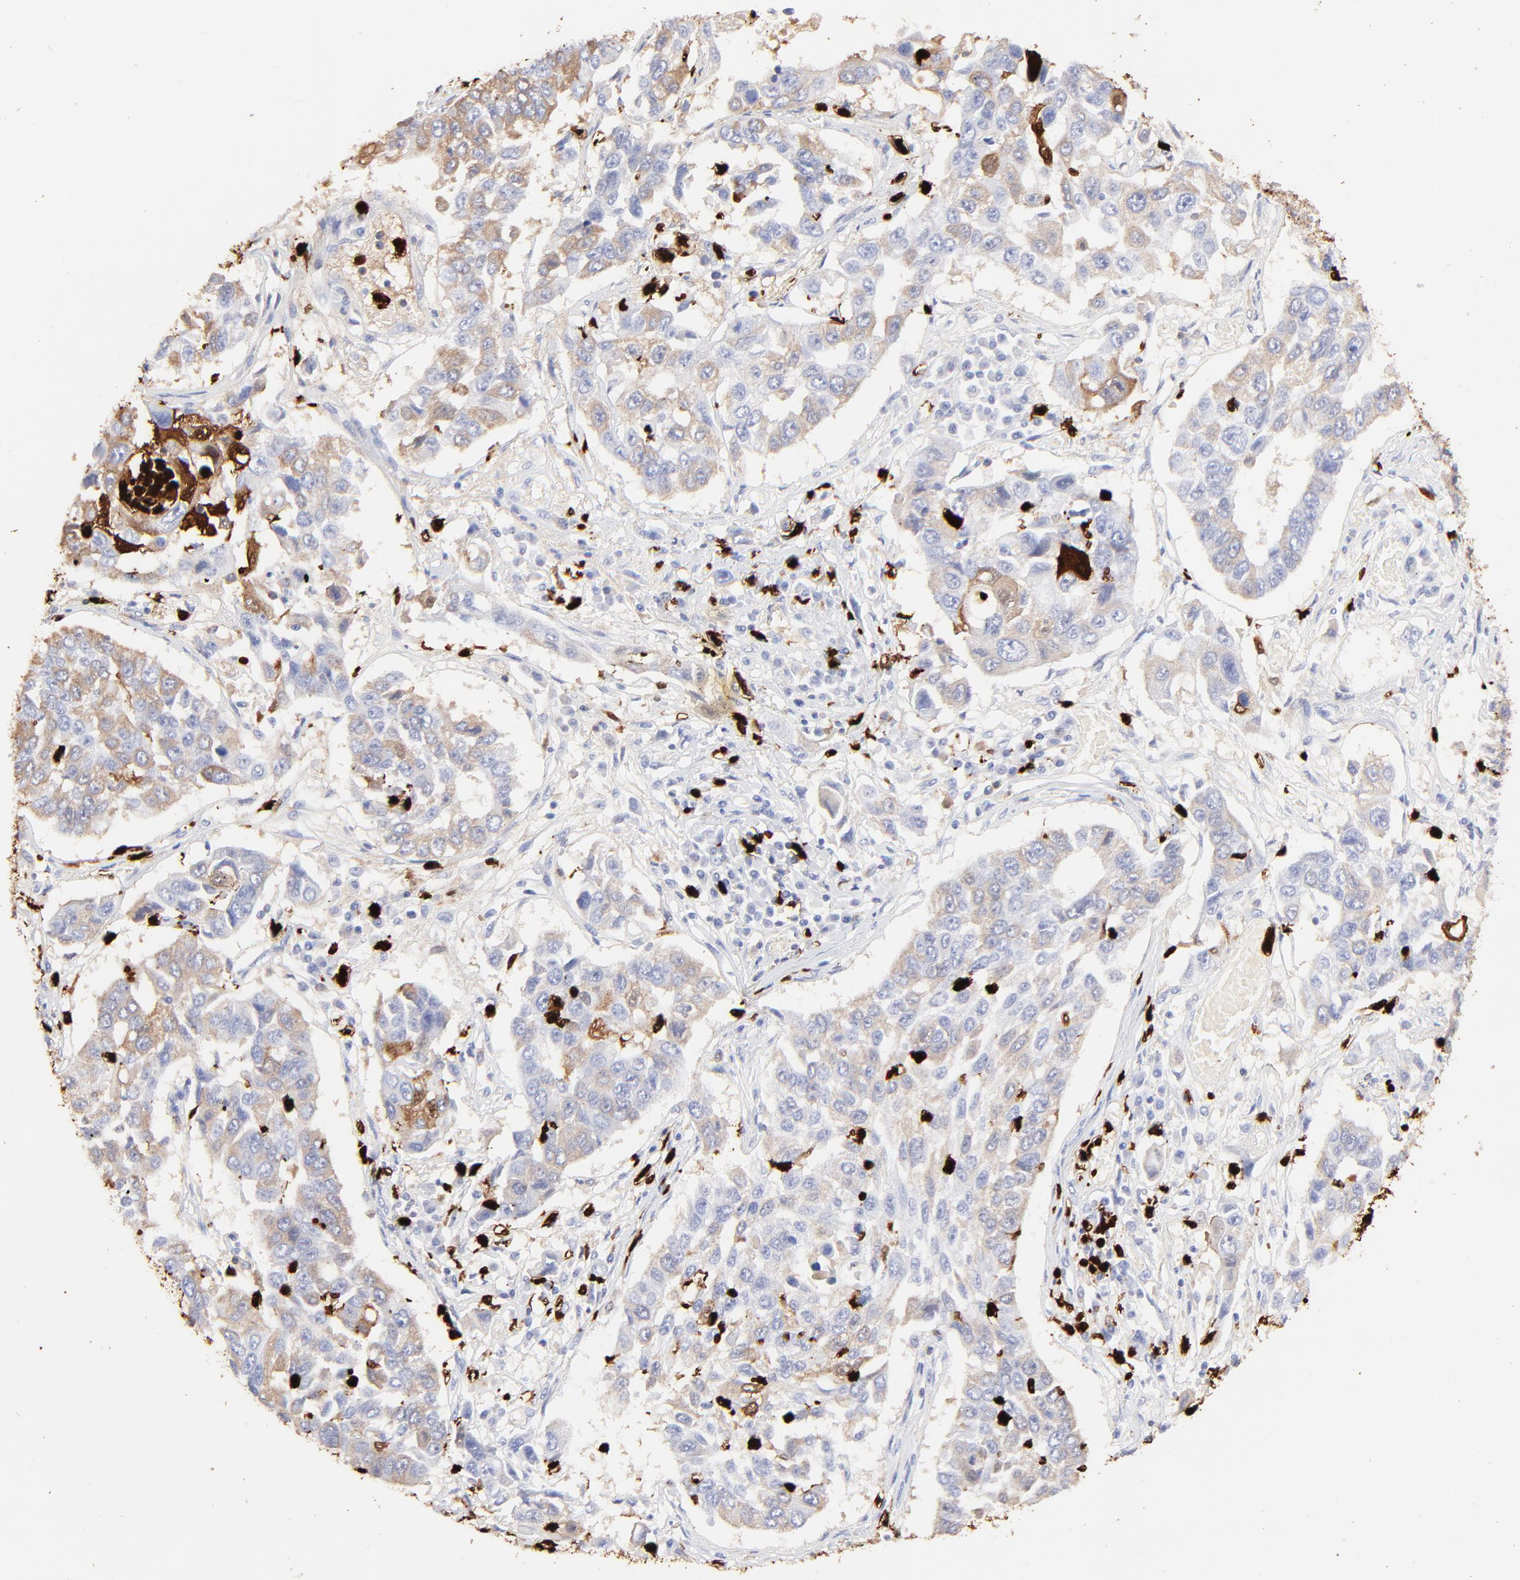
{"staining": {"intensity": "weak", "quantity": "25%-75%", "location": "cytoplasmic/membranous"}, "tissue": "lung cancer", "cell_type": "Tumor cells", "image_type": "cancer", "snomed": [{"axis": "morphology", "description": "Squamous cell carcinoma, NOS"}, {"axis": "topography", "description": "Lung"}], "caption": "There is low levels of weak cytoplasmic/membranous staining in tumor cells of squamous cell carcinoma (lung), as demonstrated by immunohistochemical staining (brown color).", "gene": "S100A12", "patient": {"sex": "male", "age": 71}}